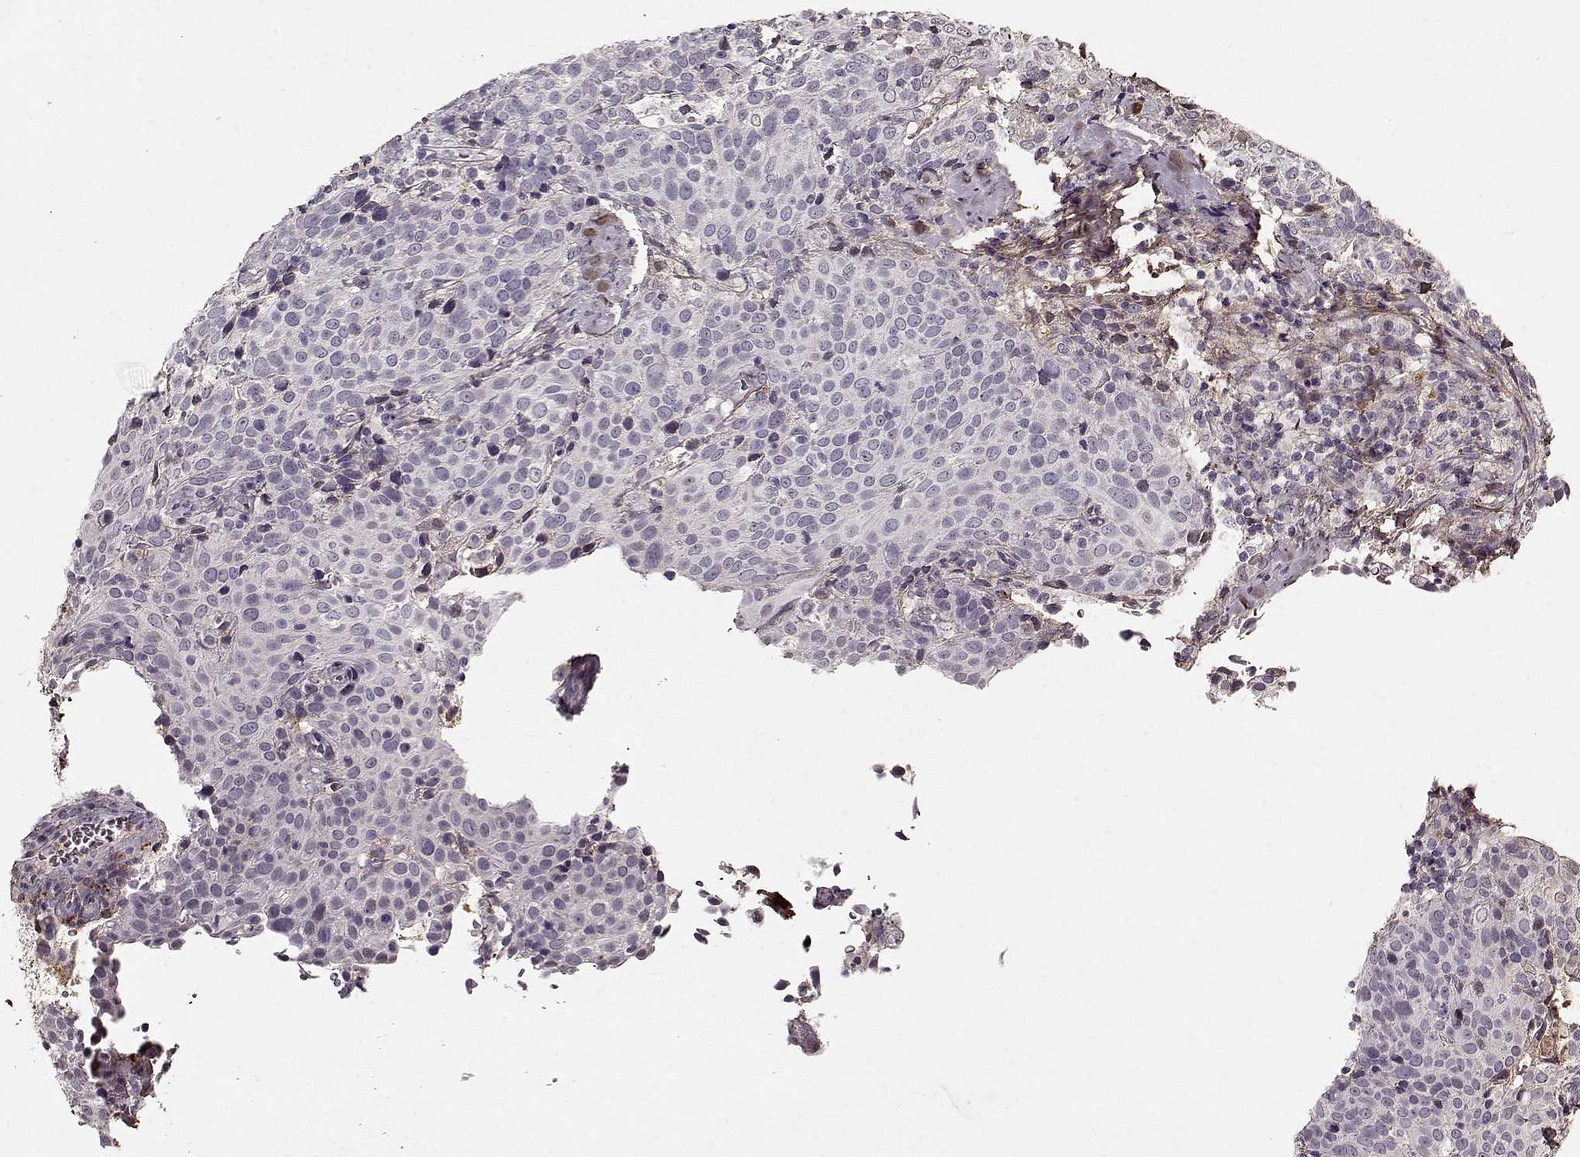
{"staining": {"intensity": "negative", "quantity": "none", "location": "none"}, "tissue": "cervical cancer", "cell_type": "Tumor cells", "image_type": "cancer", "snomed": [{"axis": "morphology", "description": "Squamous cell carcinoma, NOS"}, {"axis": "topography", "description": "Cervix"}], "caption": "The photomicrograph exhibits no staining of tumor cells in cervical cancer (squamous cell carcinoma).", "gene": "LUM", "patient": {"sex": "female", "age": 61}}